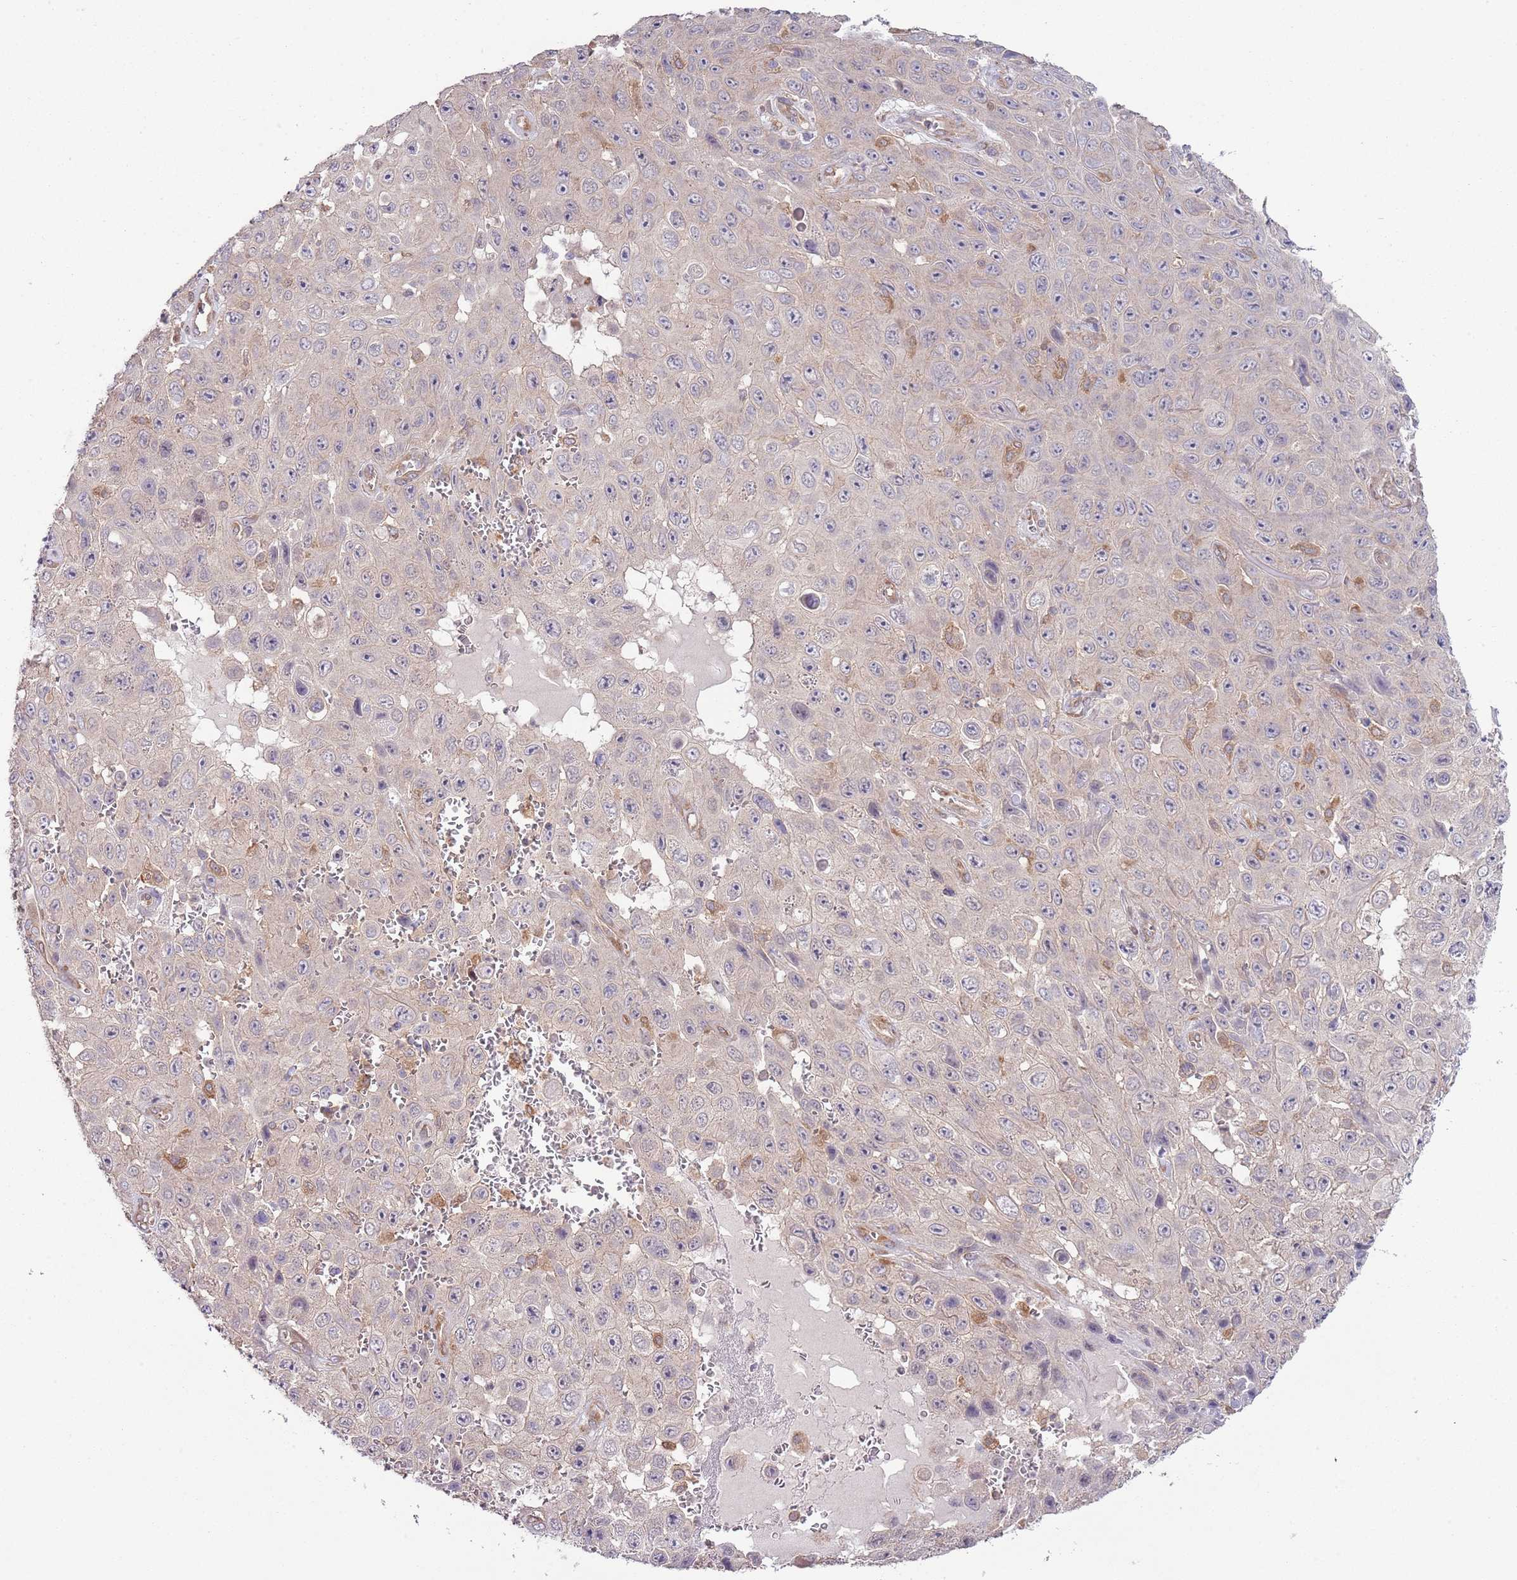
{"staining": {"intensity": "moderate", "quantity": "<25%", "location": "cytoplasmic/membranous"}, "tissue": "skin cancer", "cell_type": "Tumor cells", "image_type": "cancer", "snomed": [{"axis": "morphology", "description": "Squamous cell carcinoma, NOS"}, {"axis": "topography", "description": "Skin"}], "caption": "Moderate cytoplasmic/membranous expression is present in about <25% of tumor cells in skin squamous cell carcinoma.", "gene": "LPIN2", "patient": {"sex": "male", "age": 82}}